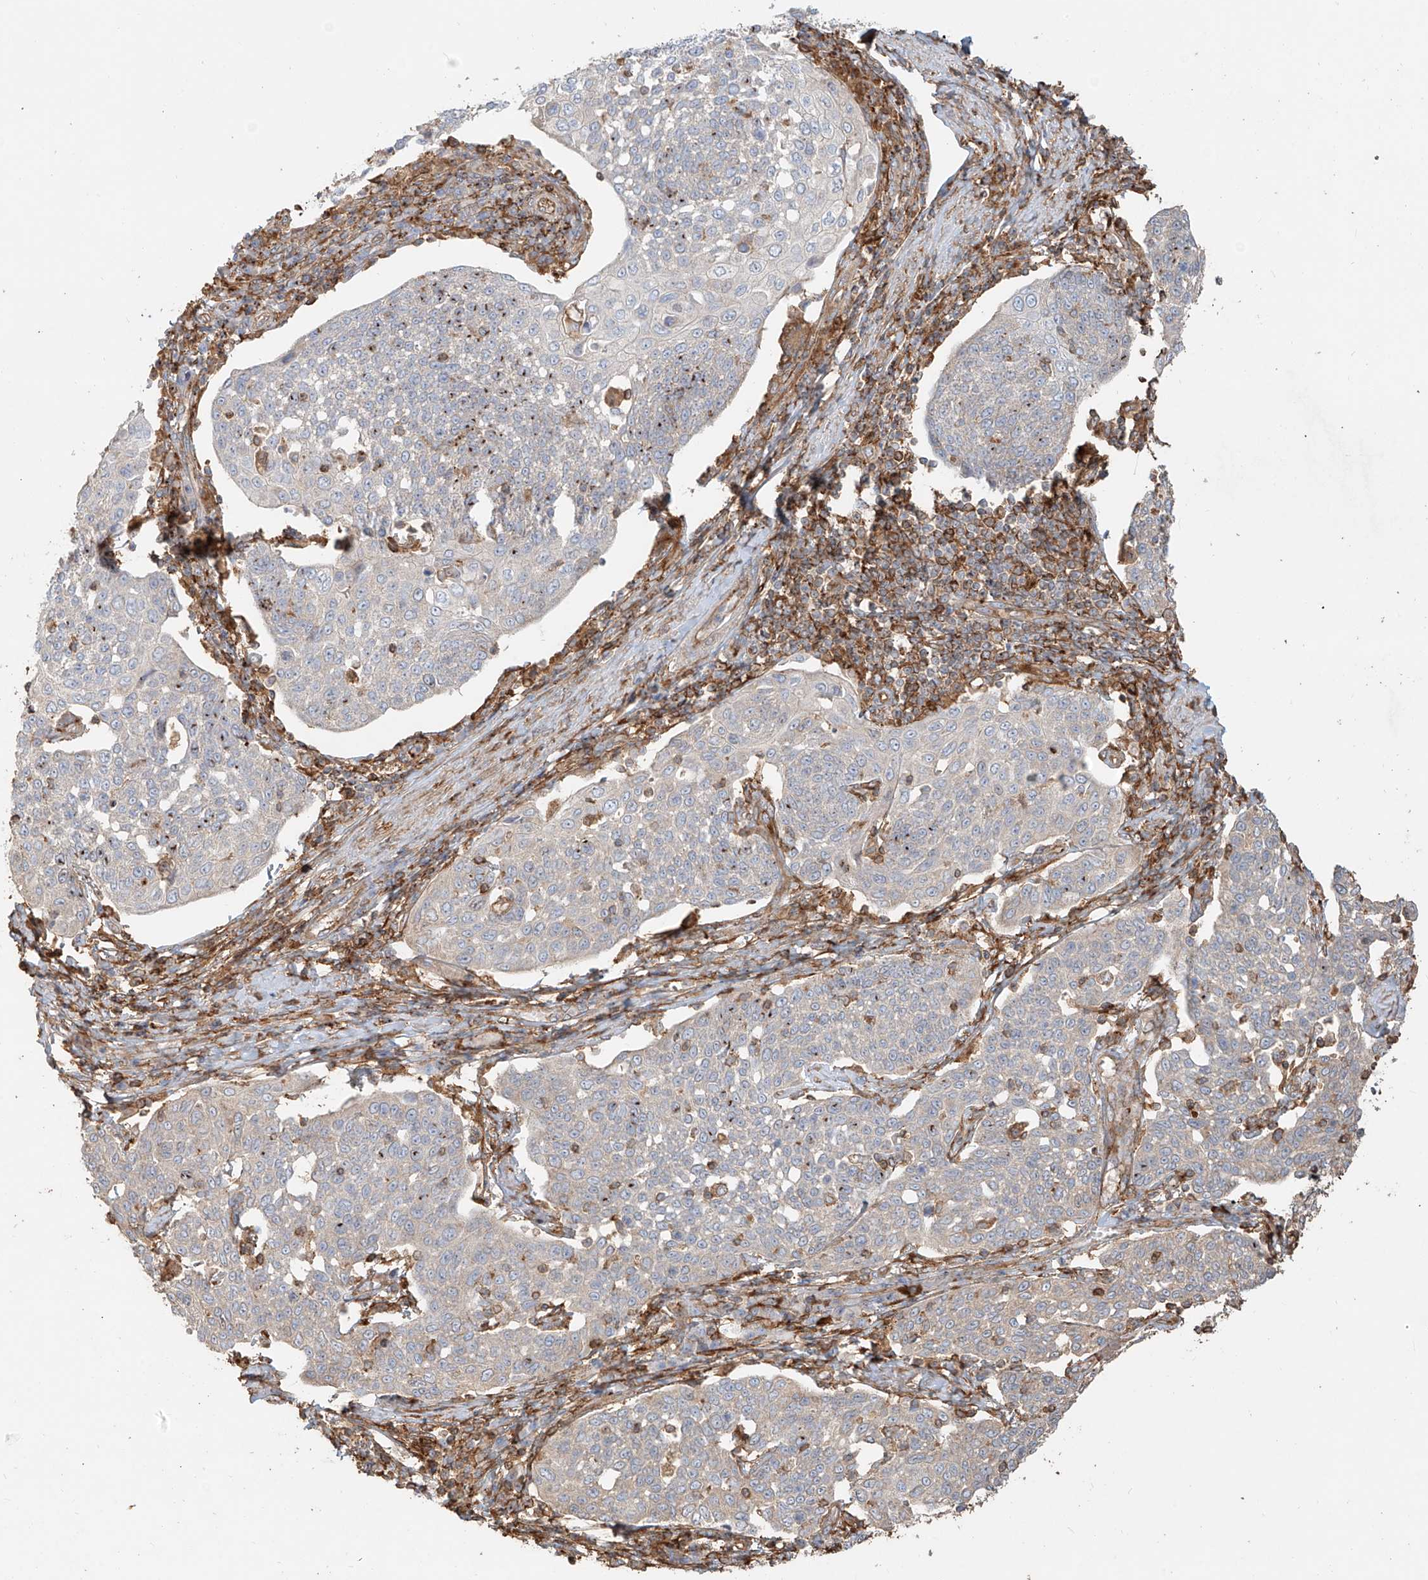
{"staining": {"intensity": "negative", "quantity": "none", "location": "none"}, "tissue": "cervical cancer", "cell_type": "Tumor cells", "image_type": "cancer", "snomed": [{"axis": "morphology", "description": "Squamous cell carcinoma, NOS"}, {"axis": "topography", "description": "Cervix"}], "caption": "Protein analysis of cervical squamous cell carcinoma exhibits no significant positivity in tumor cells.", "gene": "SNX9", "patient": {"sex": "female", "age": 34}}